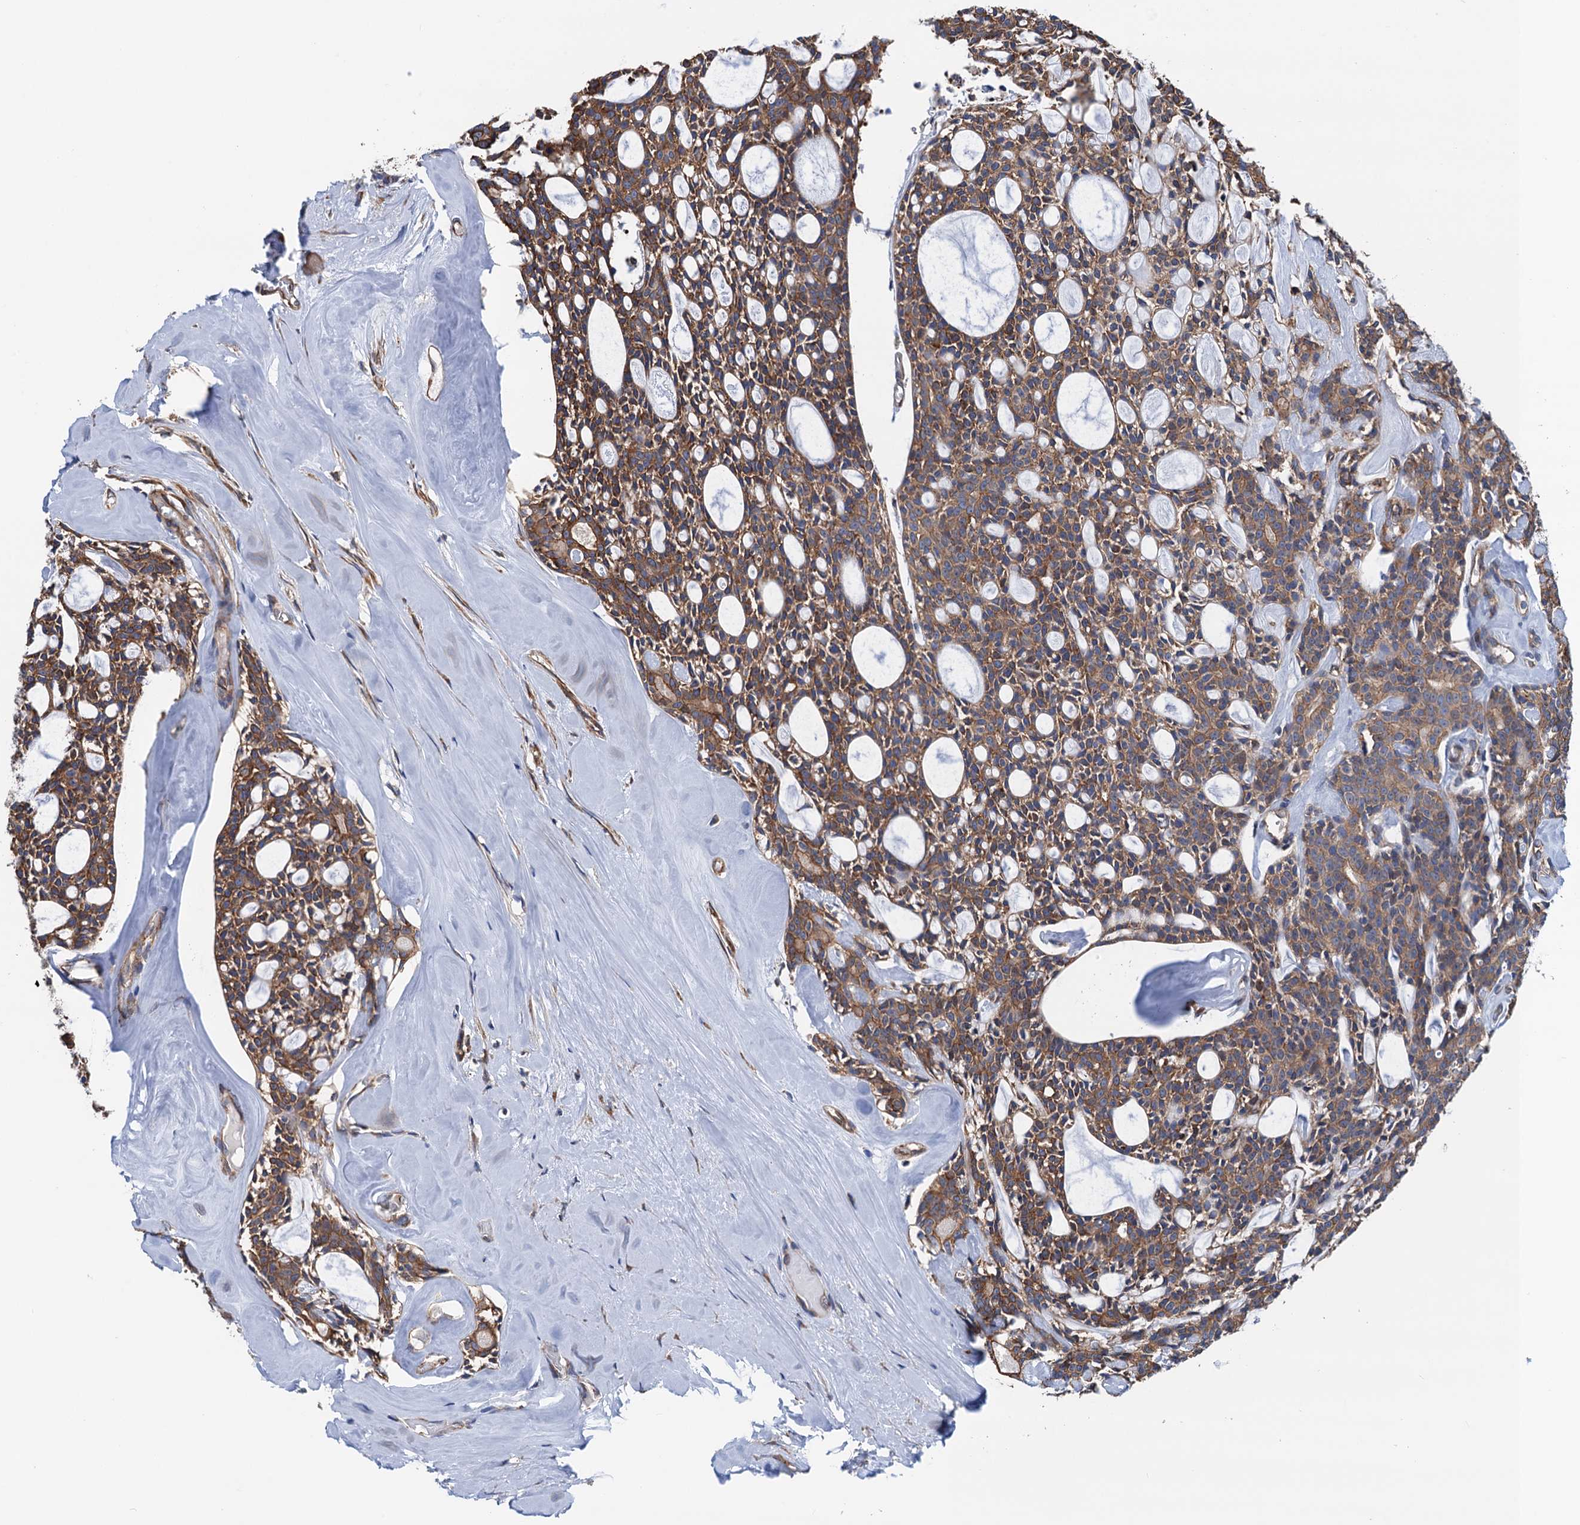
{"staining": {"intensity": "moderate", "quantity": ">75%", "location": "cytoplasmic/membranous"}, "tissue": "head and neck cancer", "cell_type": "Tumor cells", "image_type": "cancer", "snomed": [{"axis": "morphology", "description": "Adenocarcinoma, NOS"}, {"axis": "topography", "description": "Salivary gland"}, {"axis": "topography", "description": "Head-Neck"}], "caption": "Human head and neck adenocarcinoma stained with a brown dye reveals moderate cytoplasmic/membranous positive positivity in approximately >75% of tumor cells.", "gene": "SLC12A7", "patient": {"sex": "male", "age": 55}}